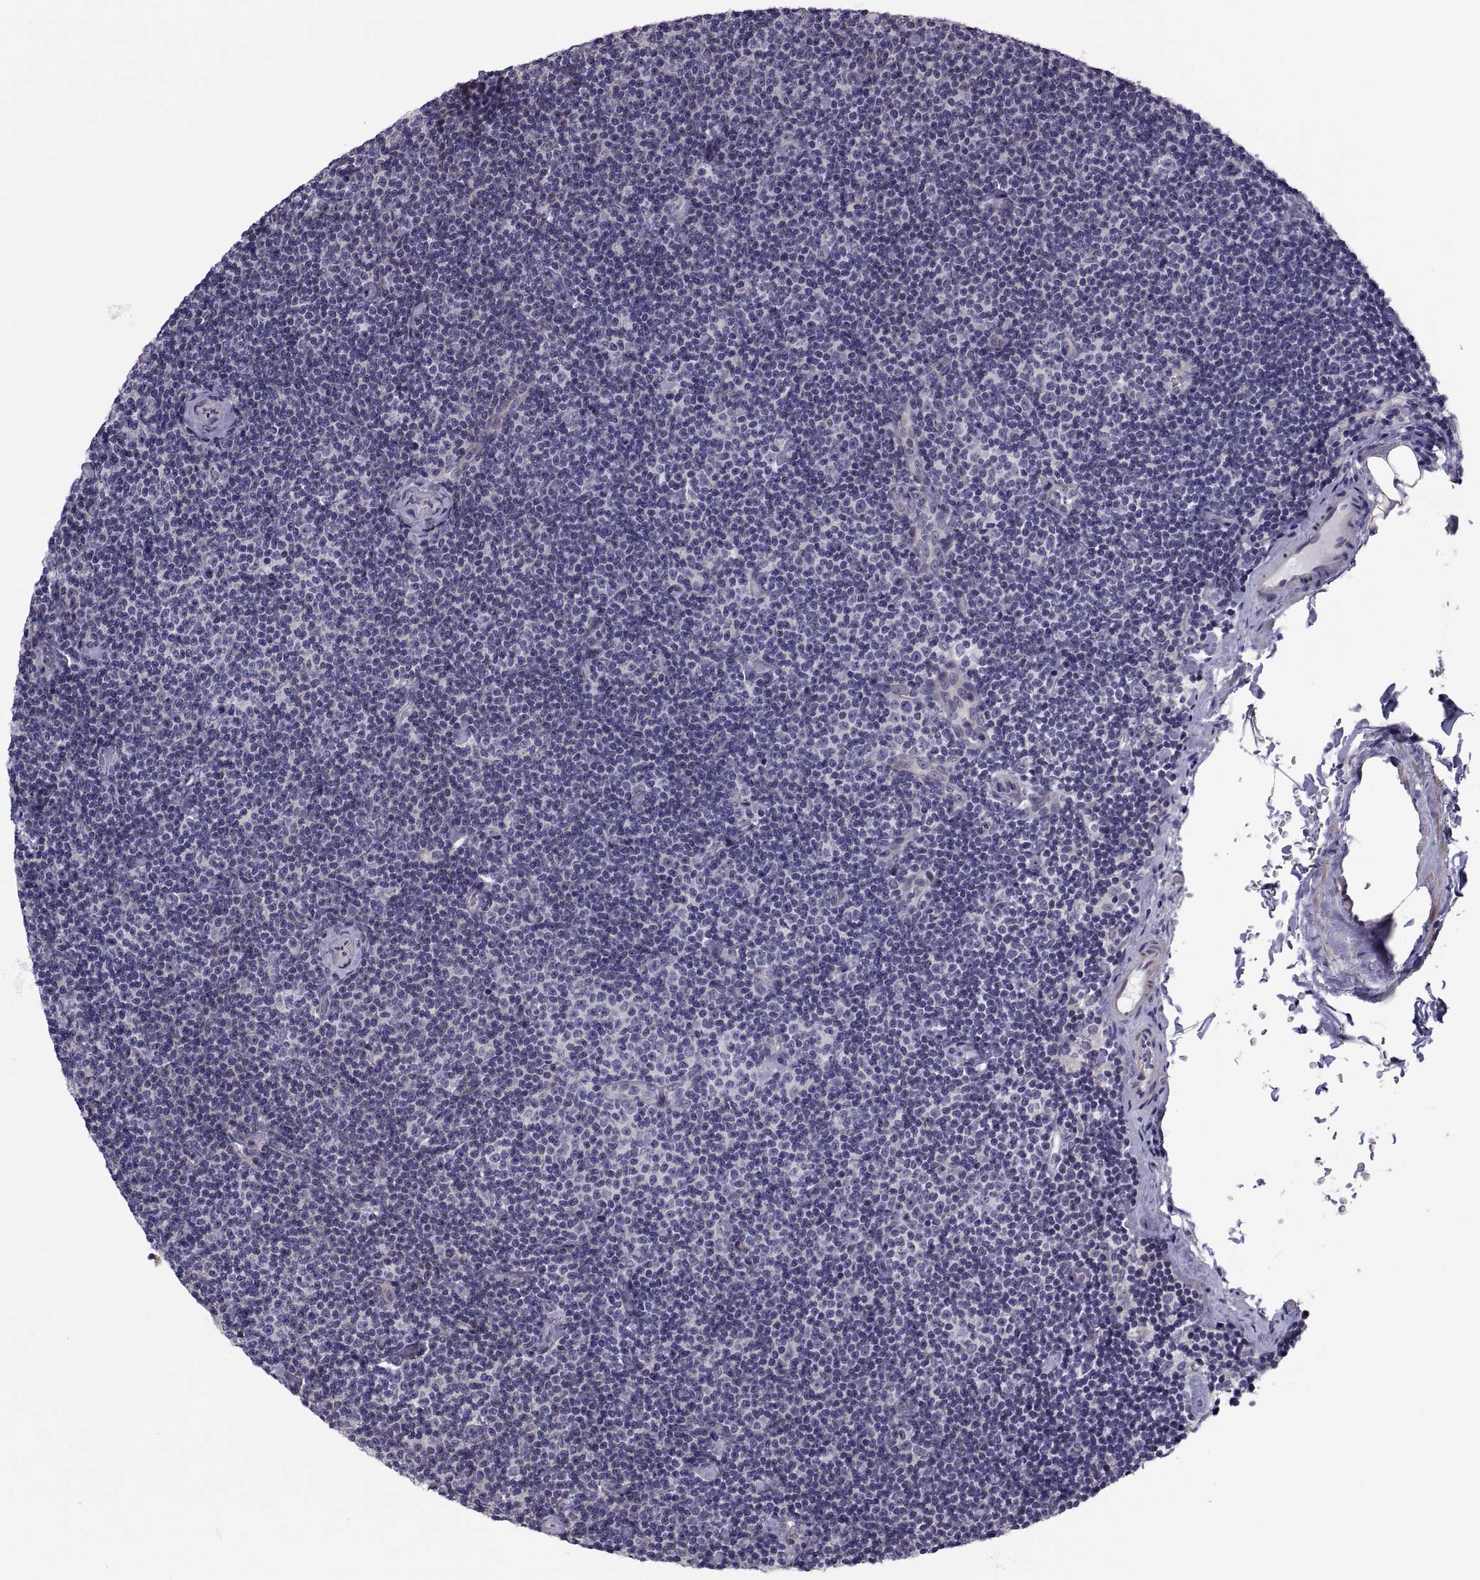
{"staining": {"intensity": "negative", "quantity": "none", "location": "none"}, "tissue": "lymphoma", "cell_type": "Tumor cells", "image_type": "cancer", "snomed": [{"axis": "morphology", "description": "Malignant lymphoma, non-Hodgkin's type, Low grade"}, {"axis": "topography", "description": "Lymph node"}], "caption": "Immunohistochemistry photomicrograph of lymphoma stained for a protein (brown), which shows no positivity in tumor cells.", "gene": "ANO1", "patient": {"sex": "male", "age": 81}}